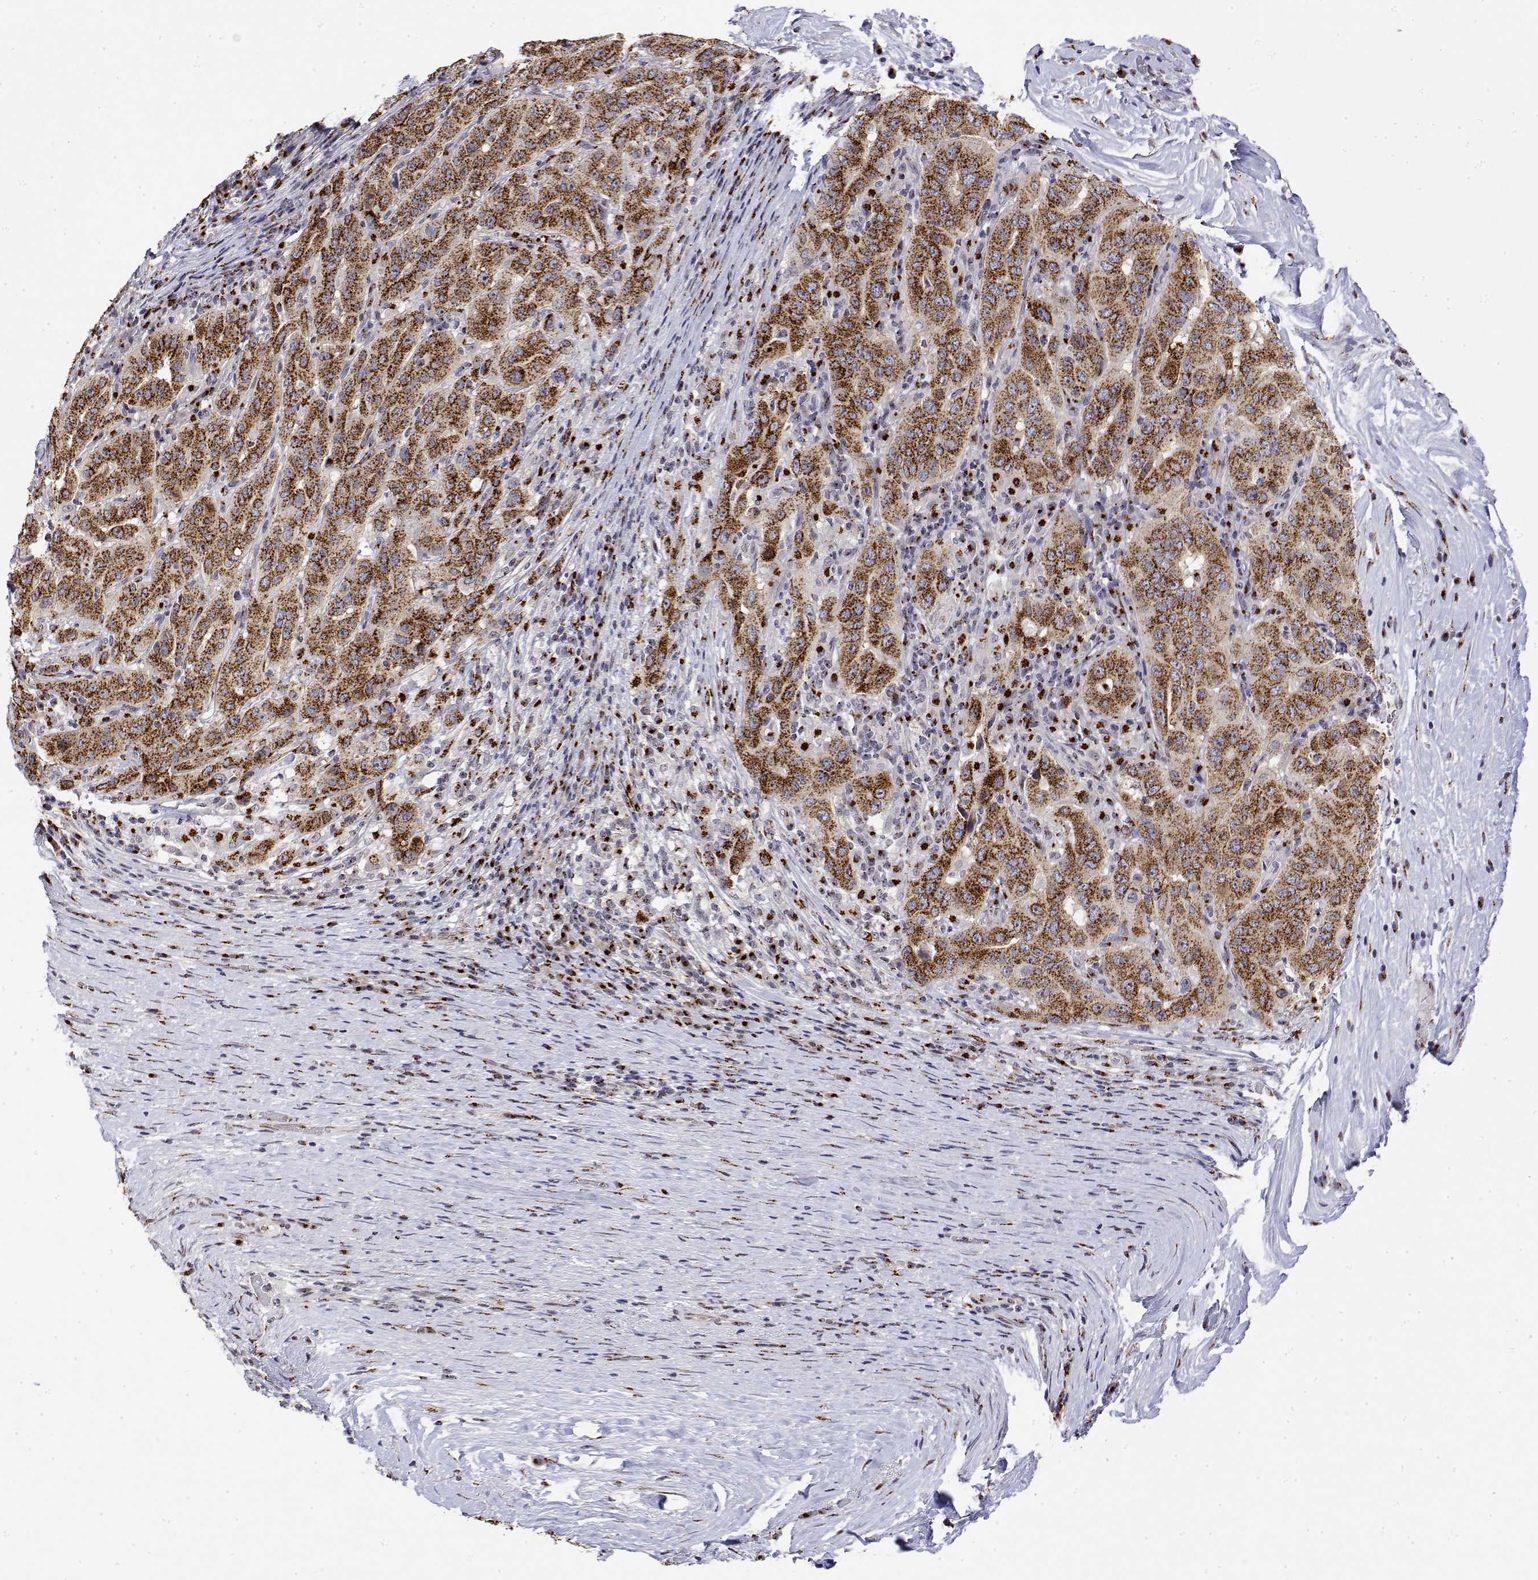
{"staining": {"intensity": "strong", "quantity": ">75%", "location": "cytoplasmic/membranous"}, "tissue": "pancreatic cancer", "cell_type": "Tumor cells", "image_type": "cancer", "snomed": [{"axis": "morphology", "description": "Adenocarcinoma, NOS"}, {"axis": "topography", "description": "Pancreas"}], "caption": "IHC (DAB) staining of adenocarcinoma (pancreatic) reveals strong cytoplasmic/membranous protein expression in approximately >75% of tumor cells.", "gene": "YIPF3", "patient": {"sex": "male", "age": 63}}